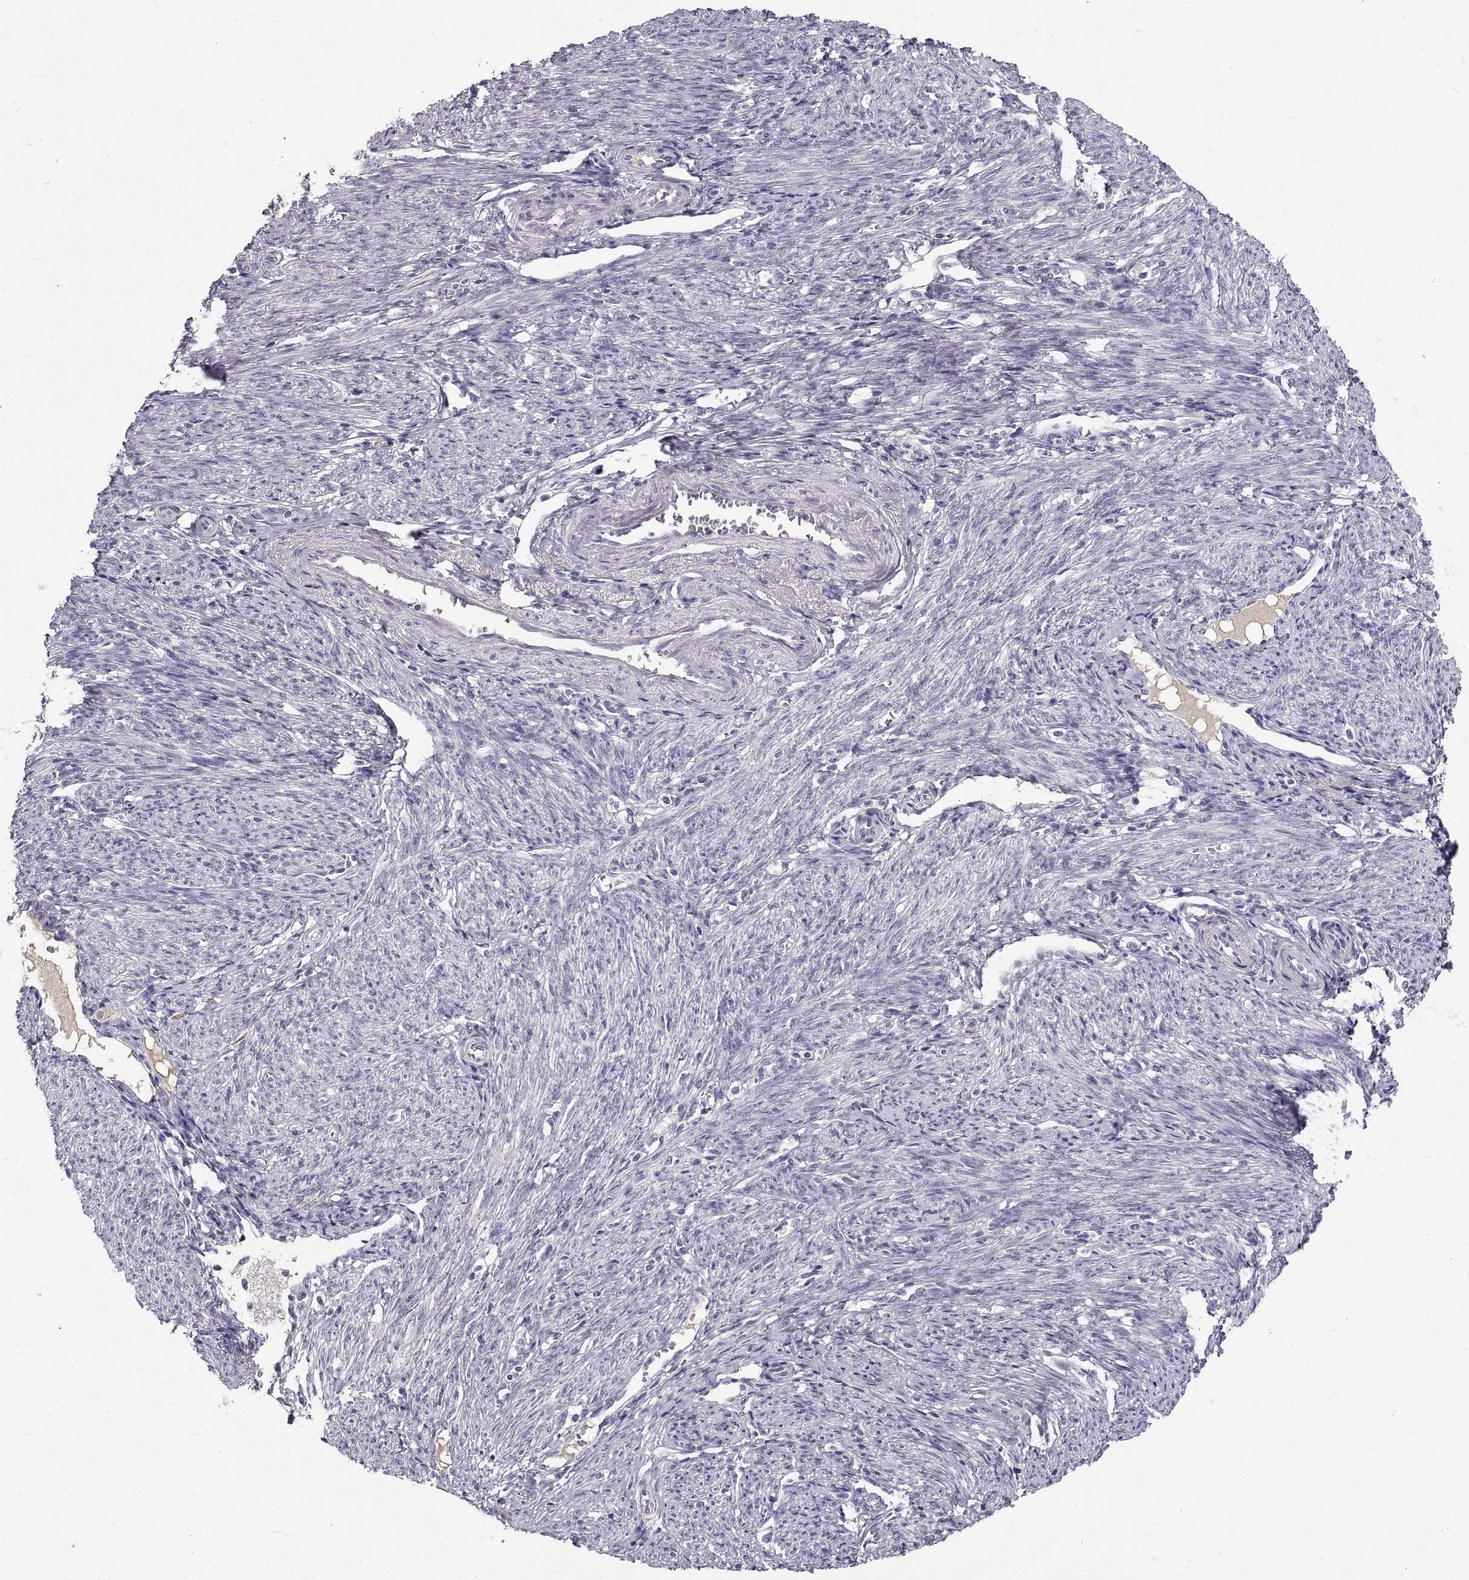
{"staining": {"intensity": "negative", "quantity": "none", "location": "none"}, "tissue": "endometrial cancer", "cell_type": "Tumor cells", "image_type": "cancer", "snomed": [{"axis": "morphology", "description": "Adenocarcinoma, NOS"}, {"axis": "topography", "description": "Endometrium"}], "caption": "IHC photomicrograph of human endometrial cancer (adenocarcinoma) stained for a protein (brown), which displays no expression in tumor cells. (DAB (3,3'-diaminobenzidine) immunohistochemistry, high magnification).", "gene": "ADAM32", "patient": {"sex": "female", "age": 57}}